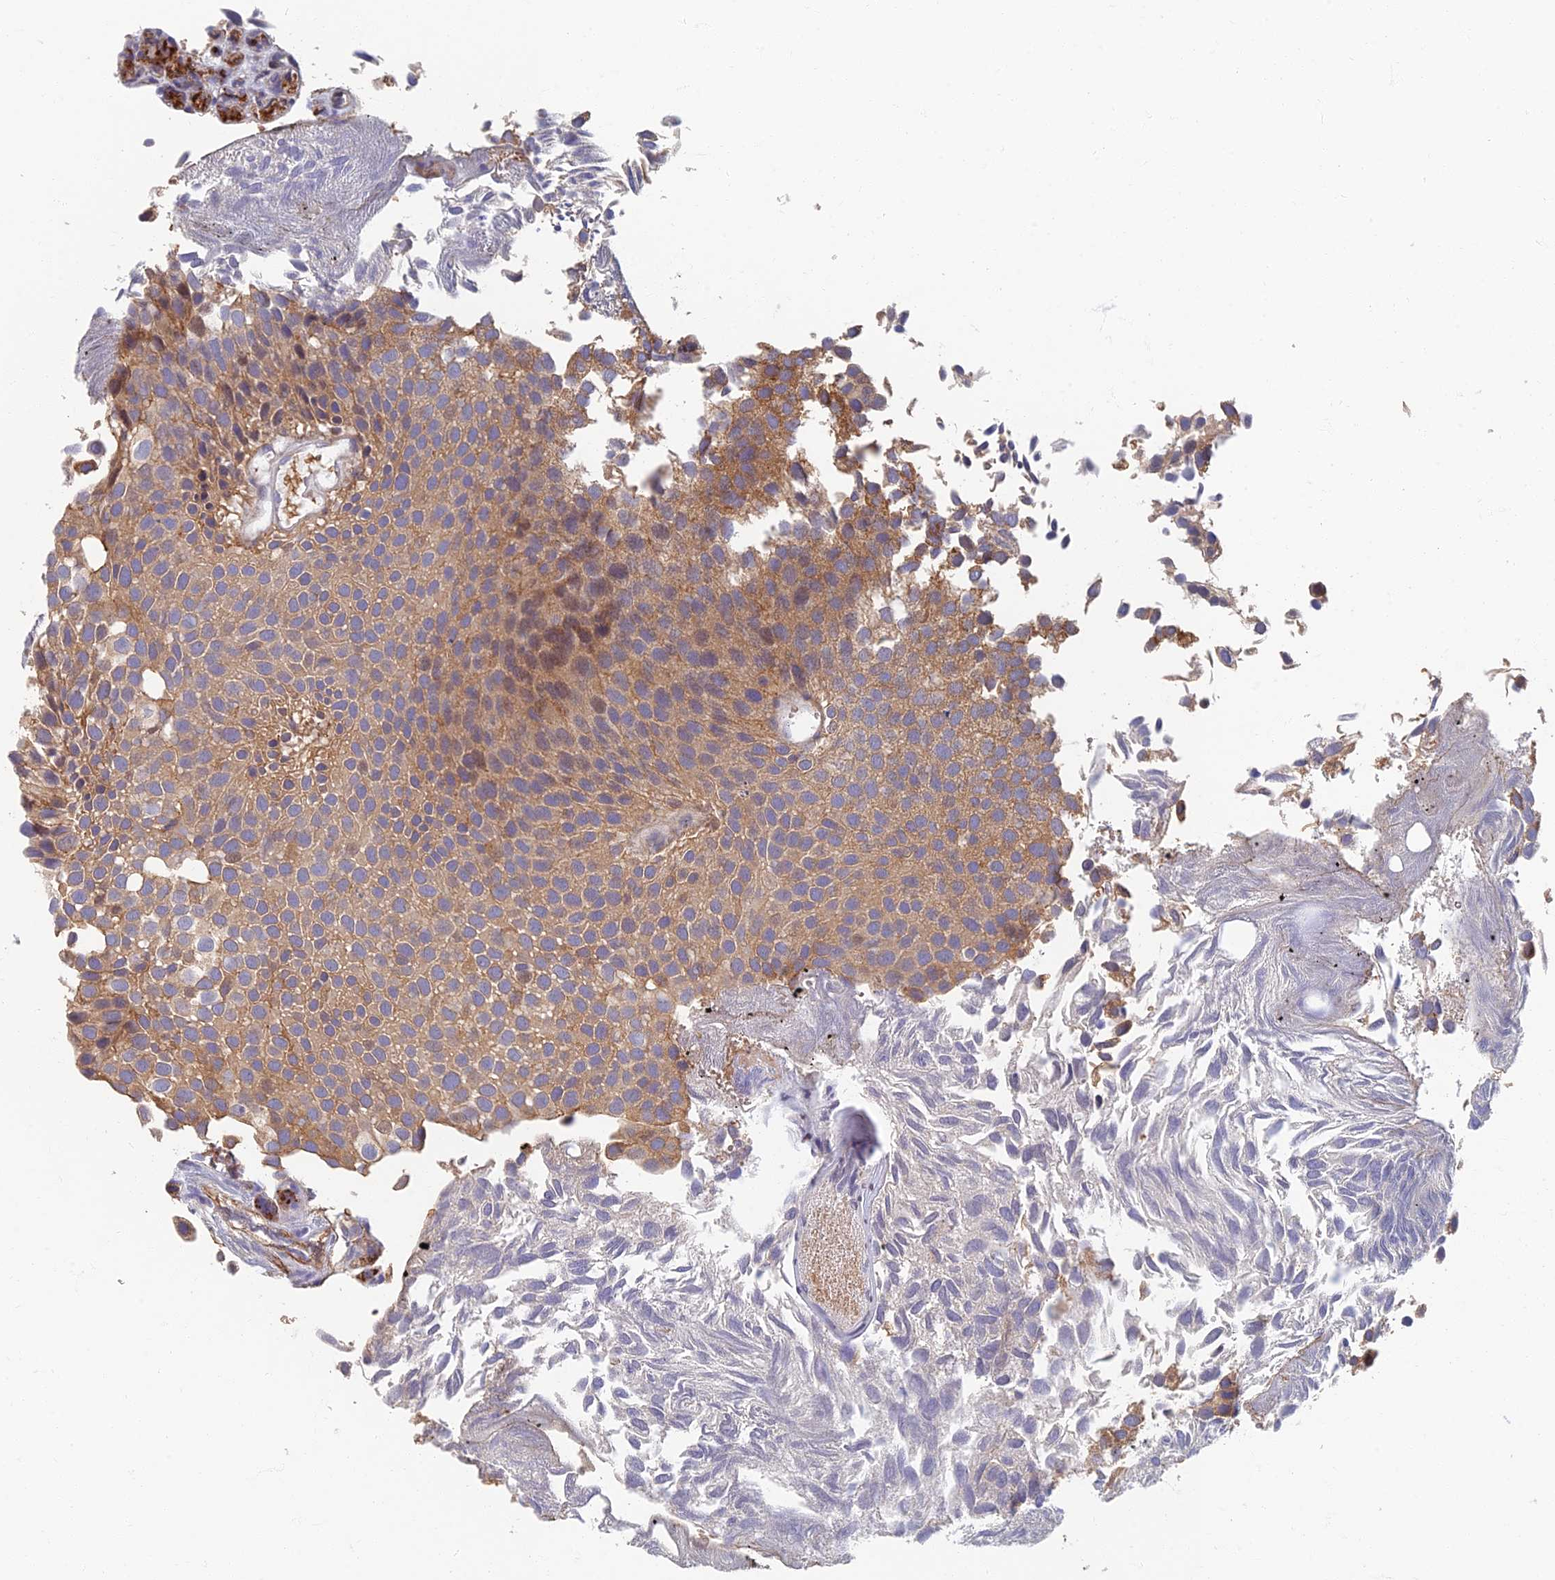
{"staining": {"intensity": "weak", "quantity": ">75%", "location": "cytoplasmic/membranous,nuclear"}, "tissue": "urothelial cancer", "cell_type": "Tumor cells", "image_type": "cancer", "snomed": [{"axis": "morphology", "description": "Urothelial carcinoma, Low grade"}, {"axis": "topography", "description": "Urinary bladder"}], "caption": "Immunohistochemical staining of human urothelial cancer demonstrates weak cytoplasmic/membranous and nuclear protein staining in about >75% of tumor cells.", "gene": "RHBDL2", "patient": {"sex": "male", "age": 89}}